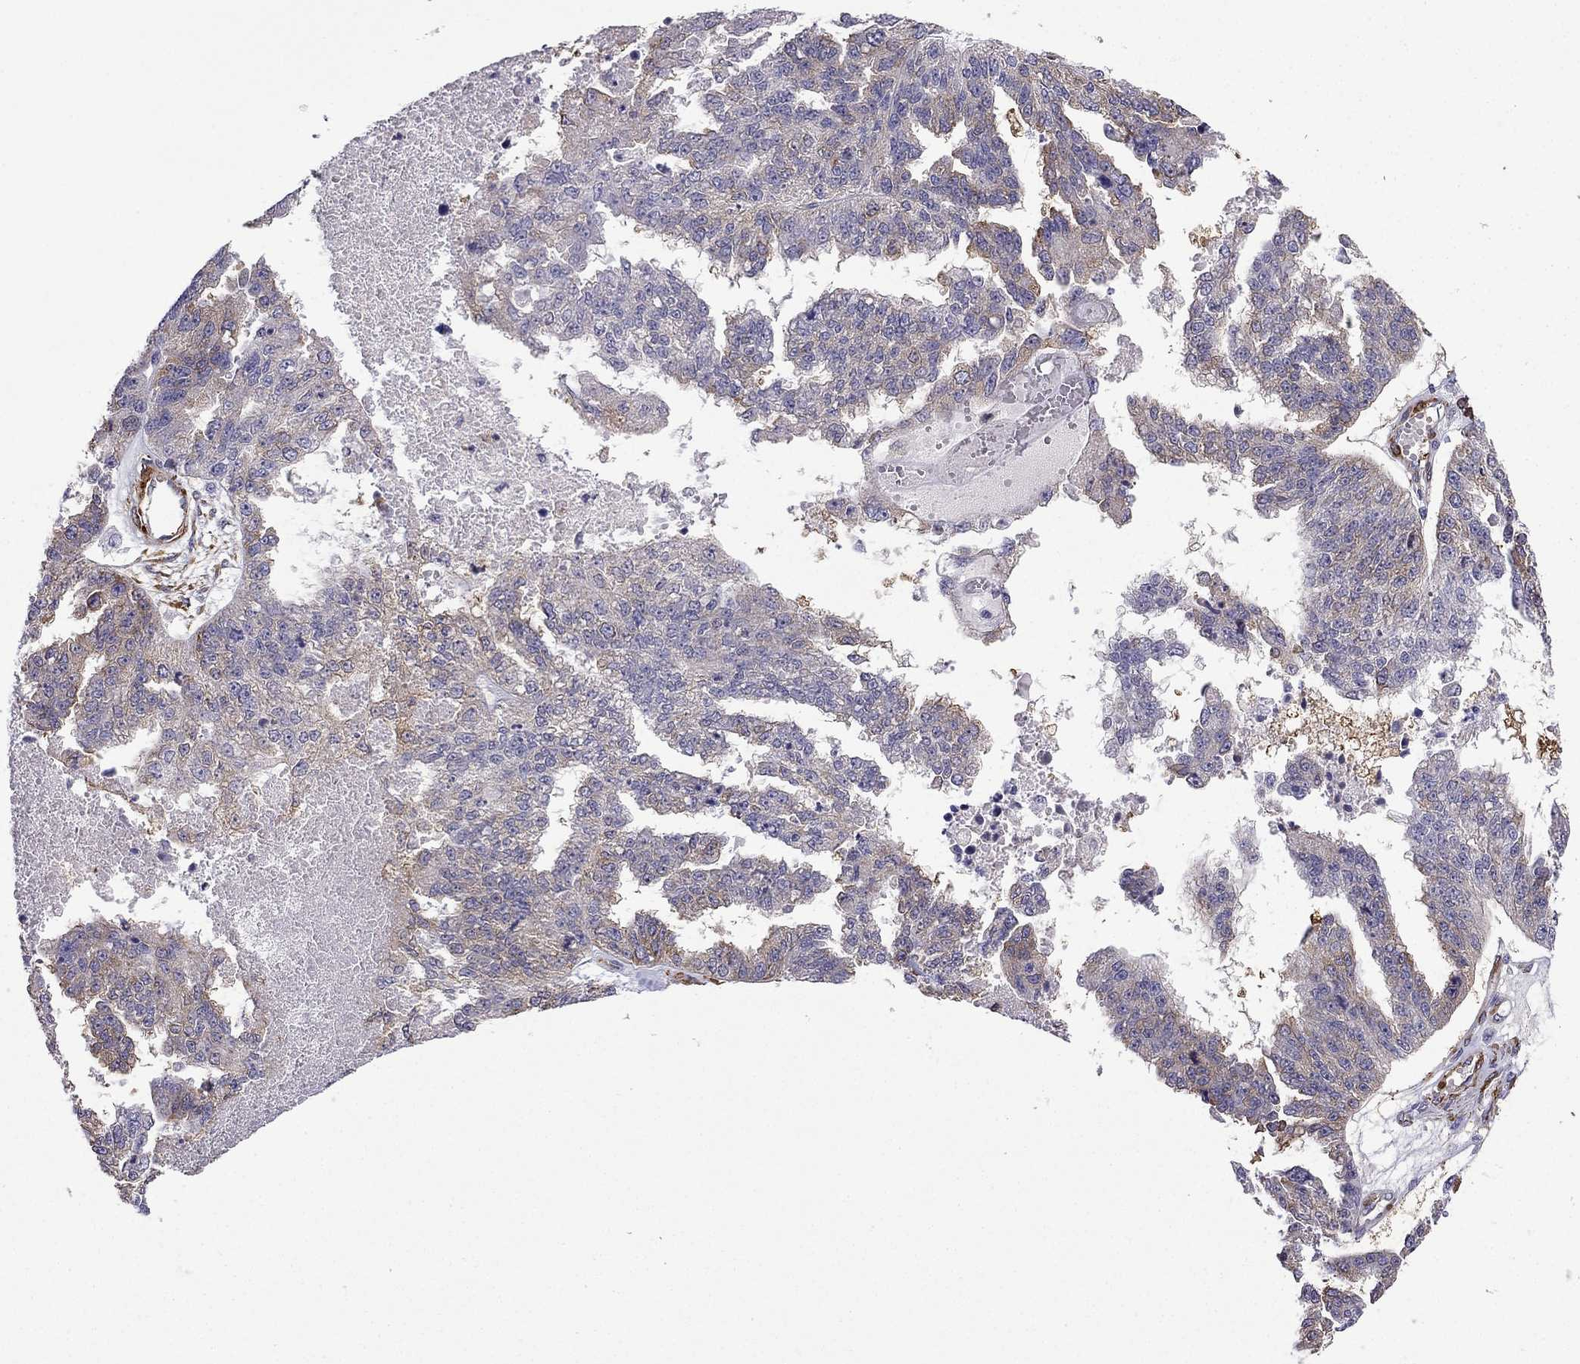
{"staining": {"intensity": "moderate", "quantity": "<25%", "location": "cytoplasmic/membranous"}, "tissue": "ovarian cancer", "cell_type": "Tumor cells", "image_type": "cancer", "snomed": [{"axis": "morphology", "description": "Cystadenocarcinoma, serous, NOS"}, {"axis": "topography", "description": "Ovary"}], "caption": "Ovarian cancer tissue exhibits moderate cytoplasmic/membranous staining in about <25% of tumor cells, visualized by immunohistochemistry.", "gene": "MAP4", "patient": {"sex": "female", "age": 58}}